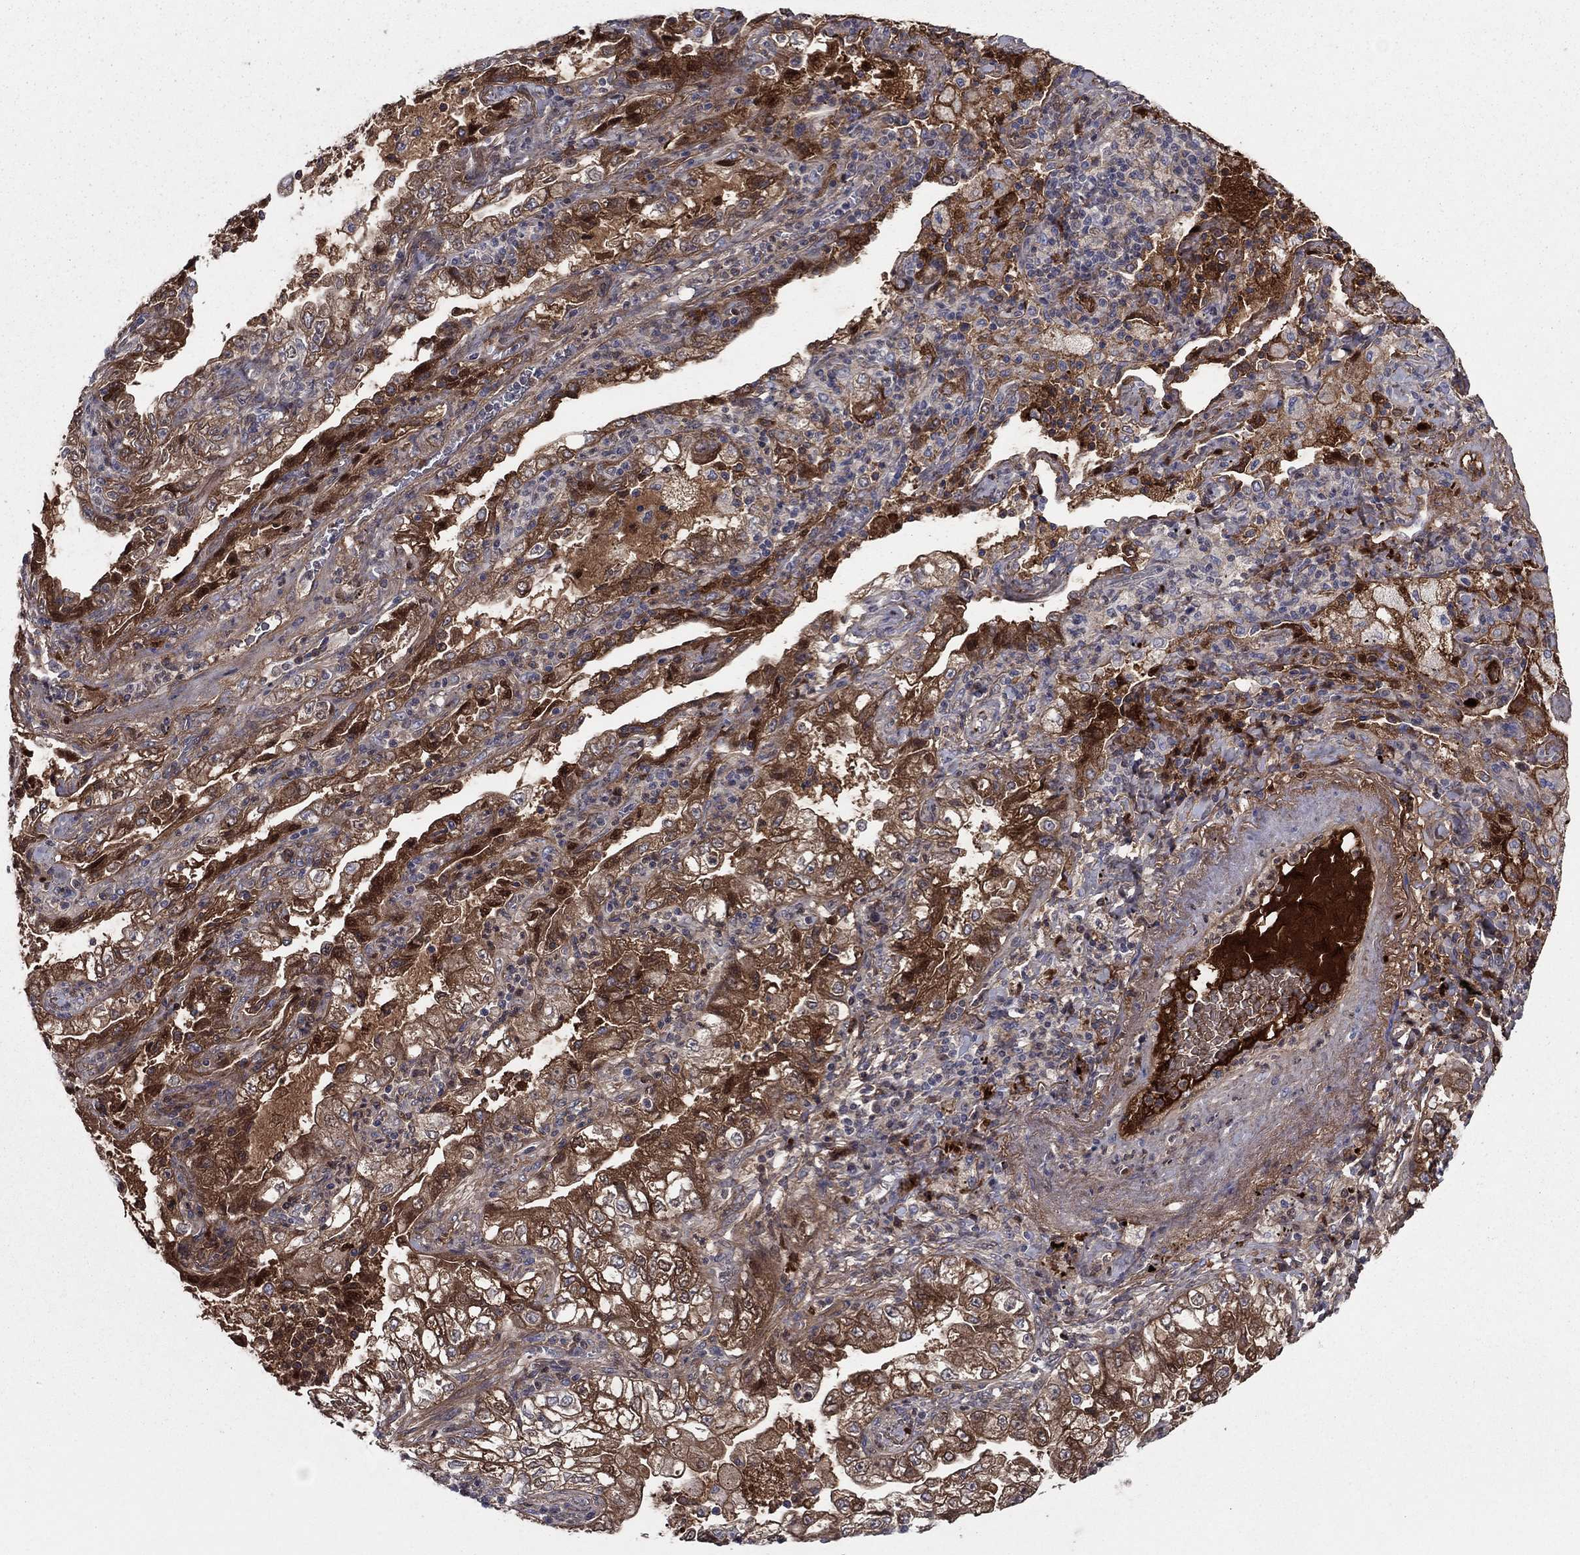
{"staining": {"intensity": "strong", "quantity": "25%-75%", "location": "cytoplasmic/membranous"}, "tissue": "lung cancer", "cell_type": "Tumor cells", "image_type": "cancer", "snomed": [{"axis": "morphology", "description": "Adenocarcinoma, NOS"}, {"axis": "topography", "description": "Lung"}], "caption": "The immunohistochemical stain highlights strong cytoplasmic/membranous expression in tumor cells of adenocarcinoma (lung) tissue.", "gene": "HPX", "patient": {"sex": "female", "age": 73}}